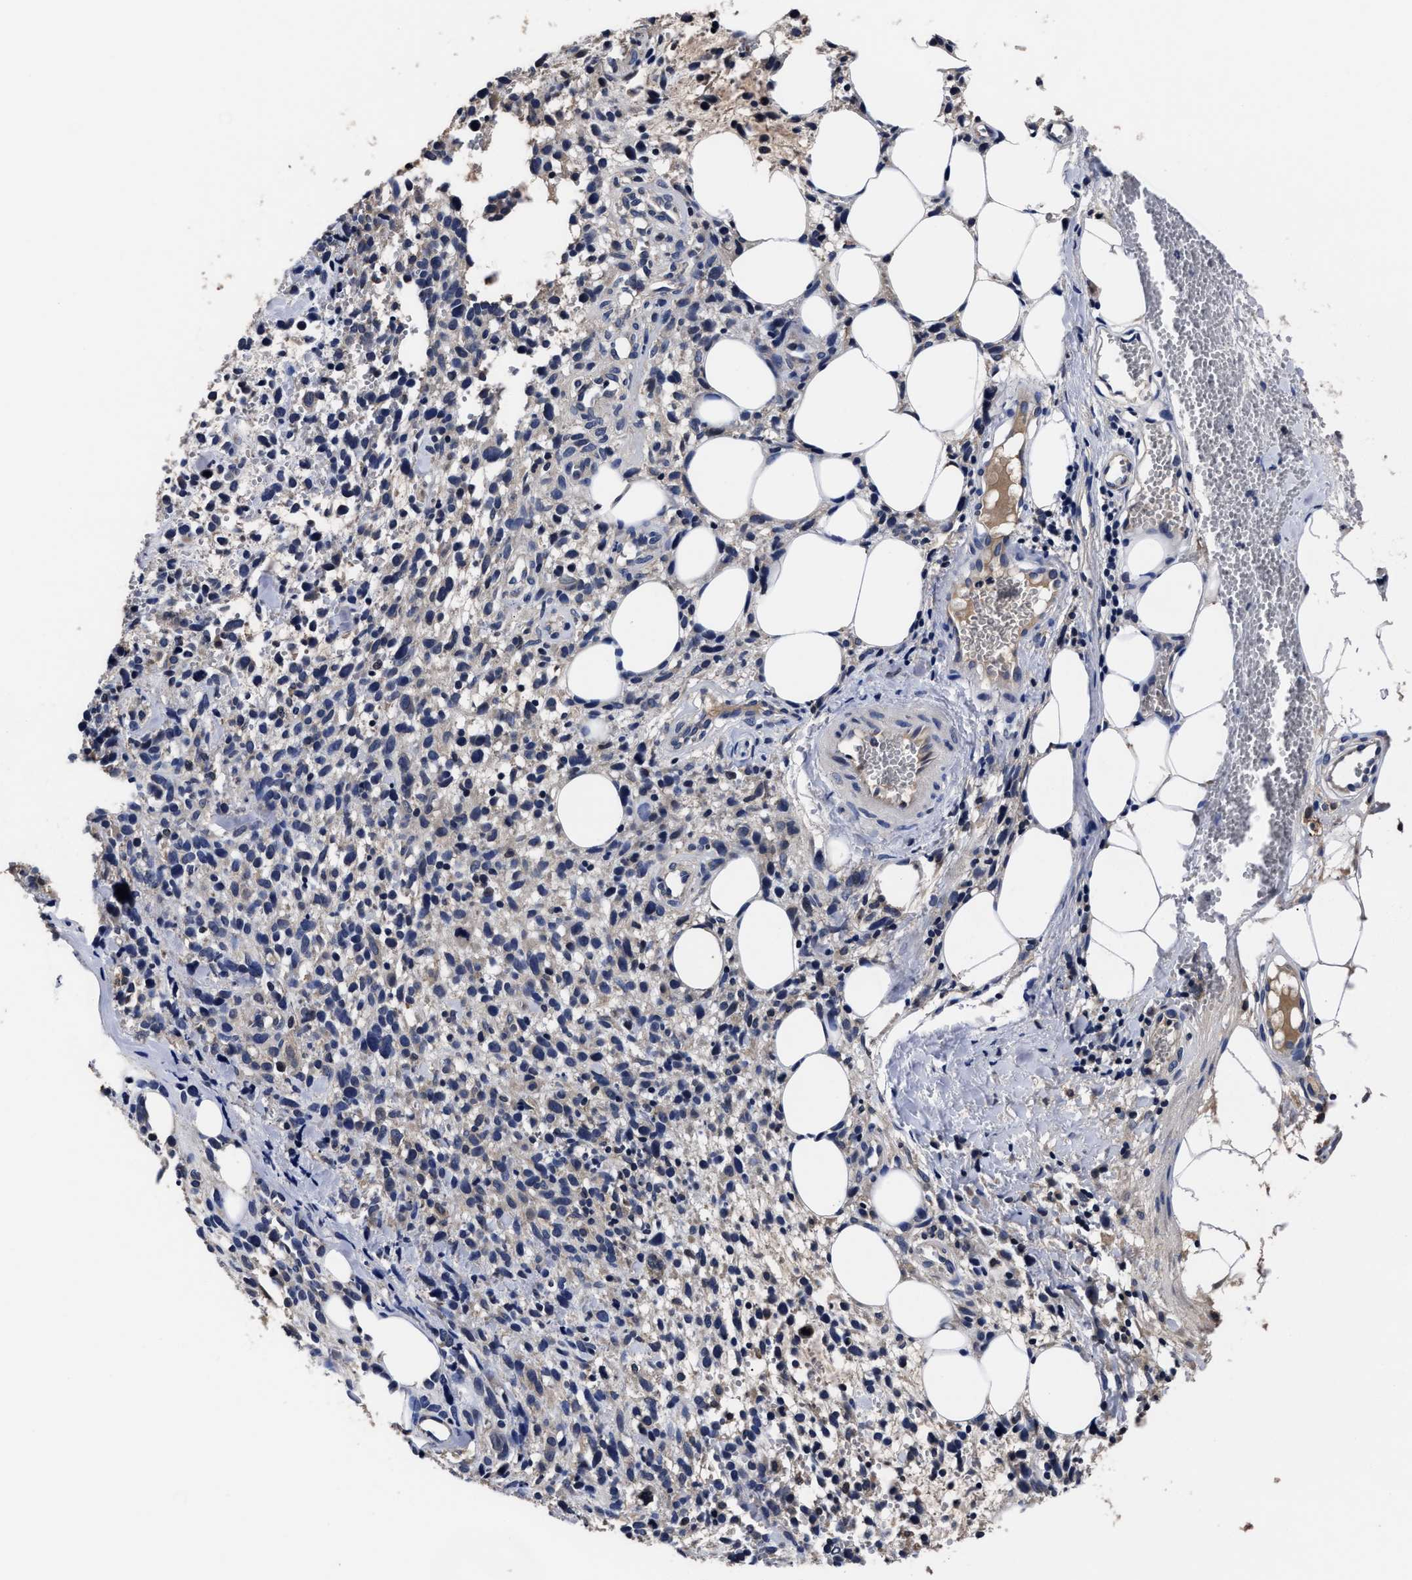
{"staining": {"intensity": "negative", "quantity": "none", "location": "none"}, "tissue": "melanoma", "cell_type": "Tumor cells", "image_type": "cancer", "snomed": [{"axis": "morphology", "description": "Malignant melanoma, NOS"}, {"axis": "topography", "description": "Skin"}], "caption": "The immunohistochemistry (IHC) image has no significant positivity in tumor cells of melanoma tissue.", "gene": "SOCS5", "patient": {"sex": "female", "age": 55}}